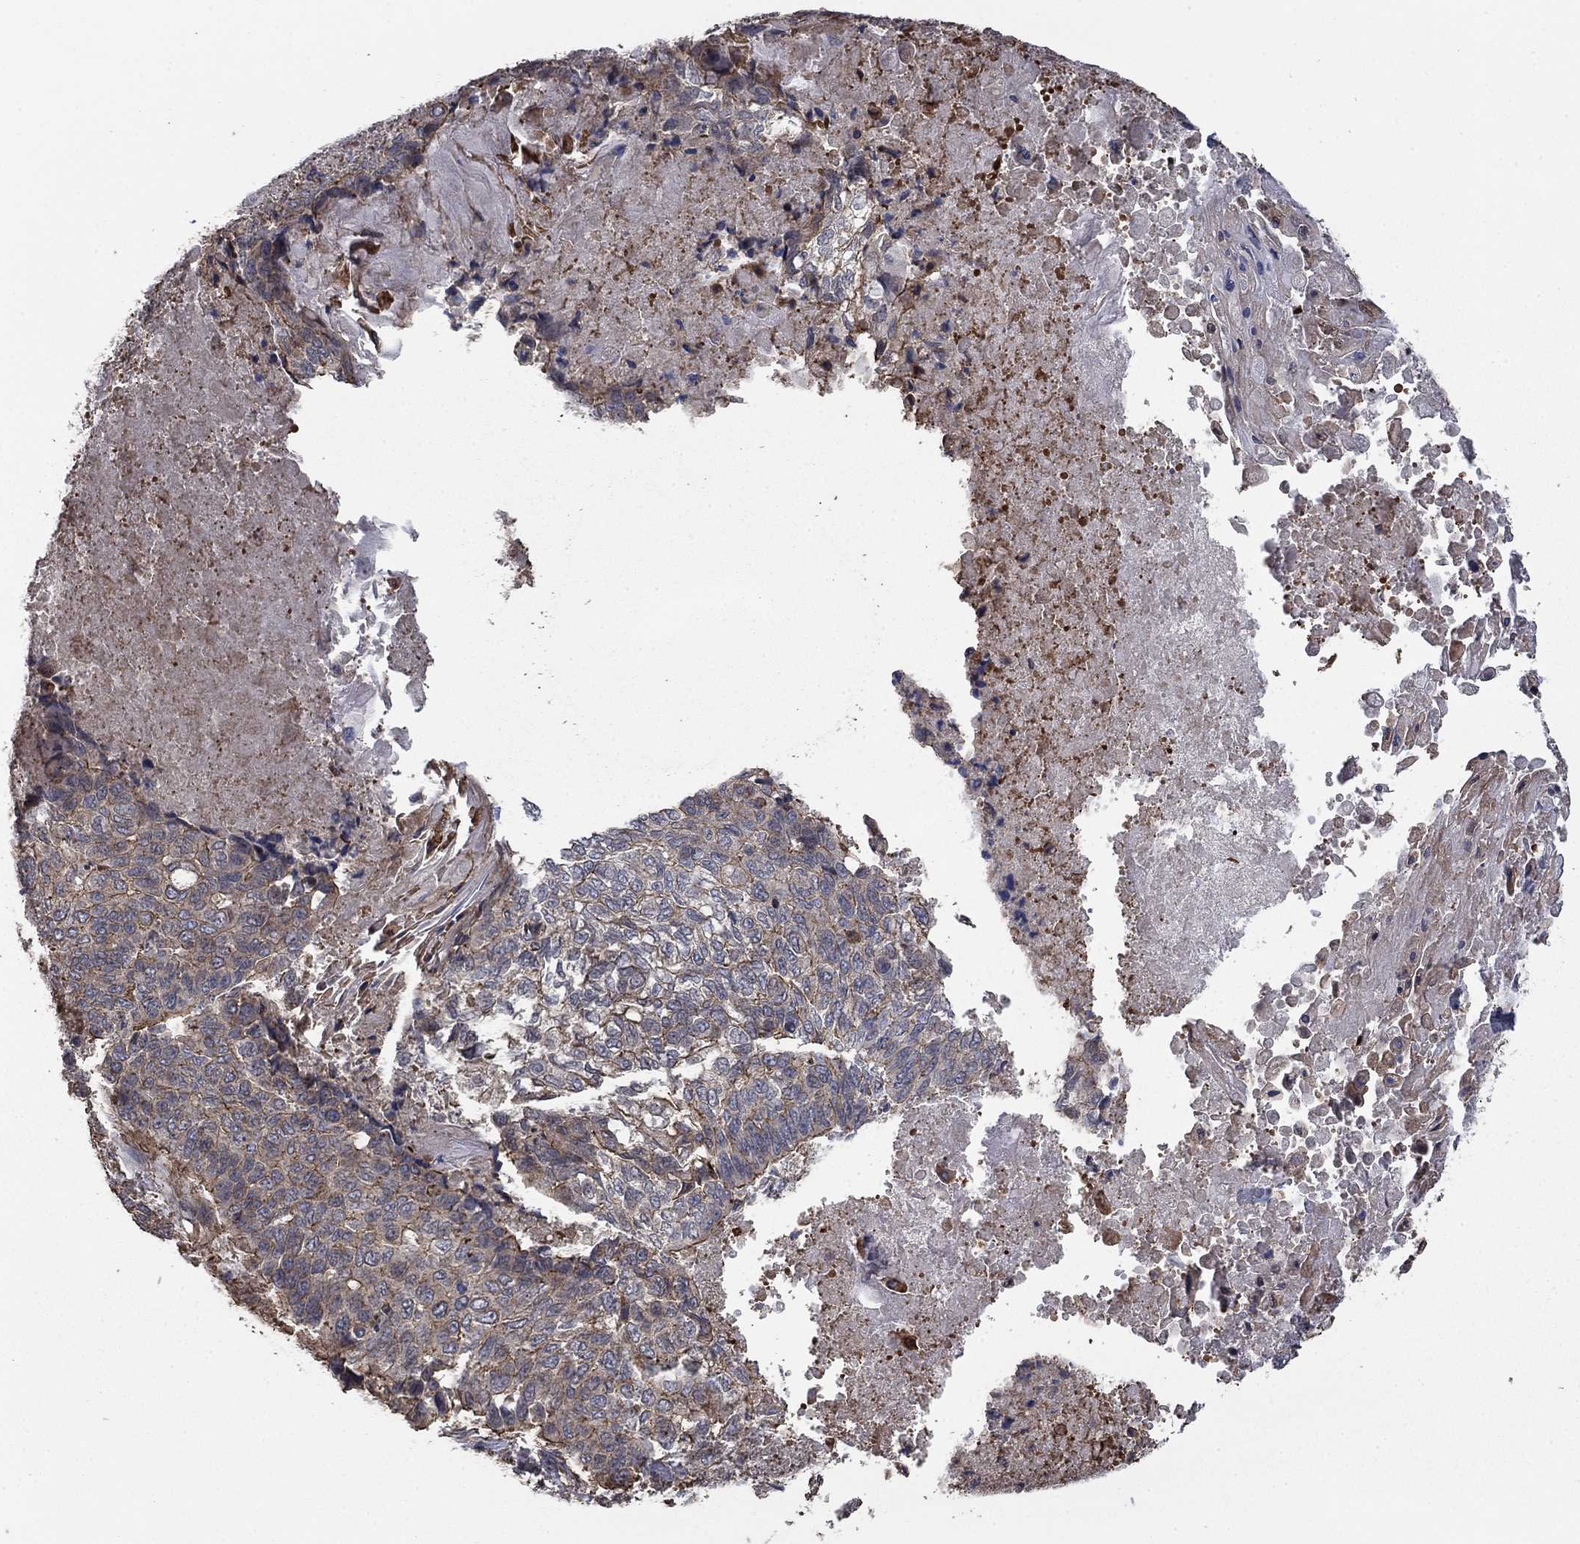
{"staining": {"intensity": "moderate", "quantity": "<25%", "location": "cytoplasmic/membranous"}, "tissue": "lung cancer", "cell_type": "Tumor cells", "image_type": "cancer", "snomed": [{"axis": "morphology", "description": "Squamous cell carcinoma, NOS"}, {"axis": "topography", "description": "Lung"}], "caption": "Lung cancer was stained to show a protein in brown. There is low levels of moderate cytoplasmic/membranous positivity in approximately <25% of tumor cells. (DAB IHC with brightfield microscopy, high magnification).", "gene": "PDE3A", "patient": {"sex": "male", "age": 69}}